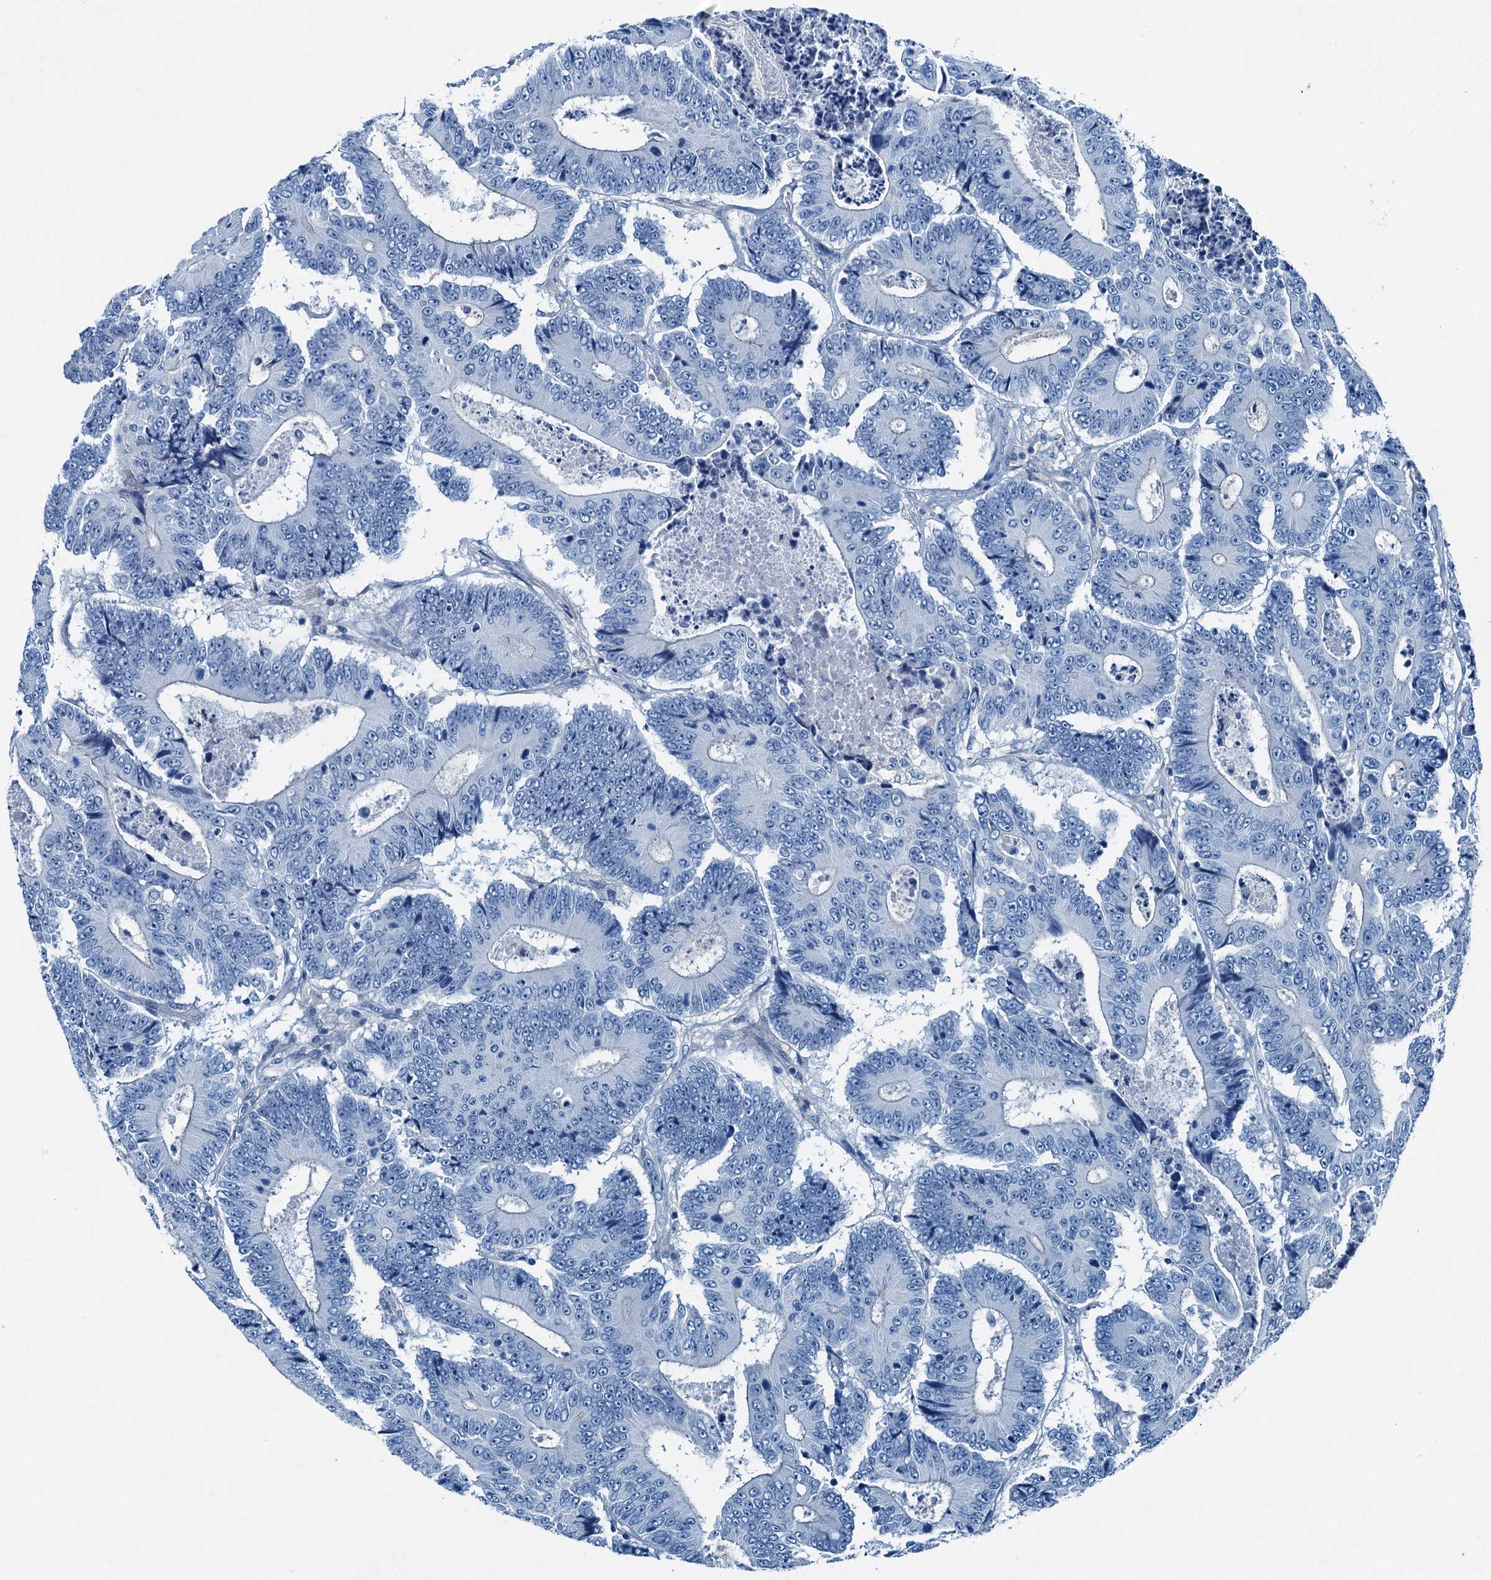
{"staining": {"intensity": "negative", "quantity": "none", "location": "none"}, "tissue": "colorectal cancer", "cell_type": "Tumor cells", "image_type": "cancer", "snomed": [{"axis": "morphology", "description": "Adenocarcinoma, NOS"}, {"axis": "topography", "description": "Colon"}], "caption": "Human colorectal cancer stained for a protein using IHC reveals no staining in tumor cells.", "gene": "RAB3IL1", "patient": {"sex": "male", "age": 83}}